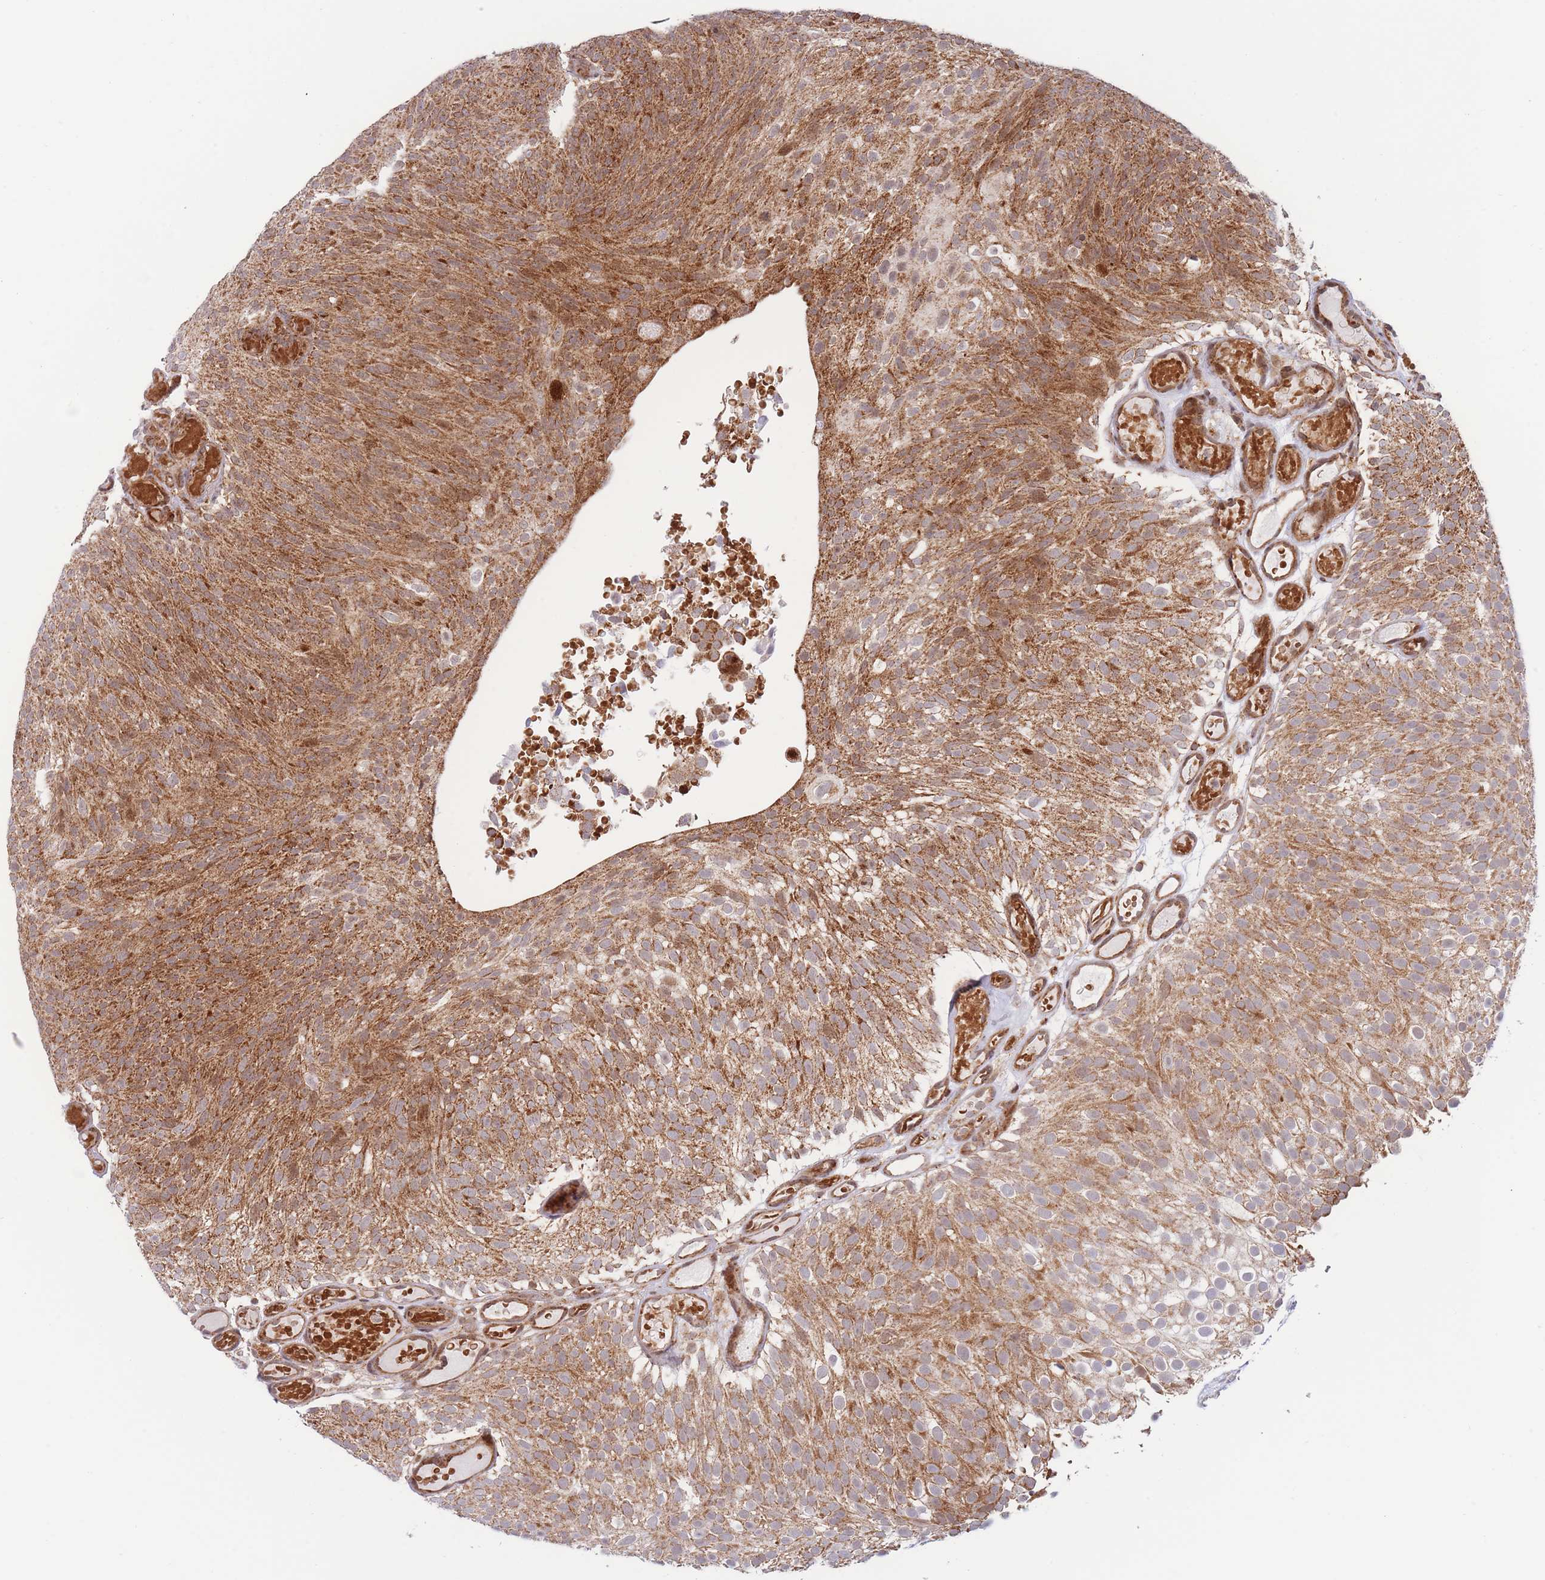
{"staining": {"intensity": "moderate", "quantity": ">75%", "location": "cytoplasmic/membranous"}, "tissue": "urothelial cancer", "cell_type": "Tumor cells", "image_type": "cancer", "snomed": [{"axis": "morphology", "description": "Urothelial carcinoma, Low grade"}, {"axis": "topography", "description": "Urinary bladder"}], "caption": "About >75% of tumor cells in human urothelial carcinoma (low-grade) display moderate cytoplasmic/membranous protein expression as visualized by brown immunohistochemical staining.", "gene": "BOD1L1", "patient": {"sex": "male", "age": 78}}